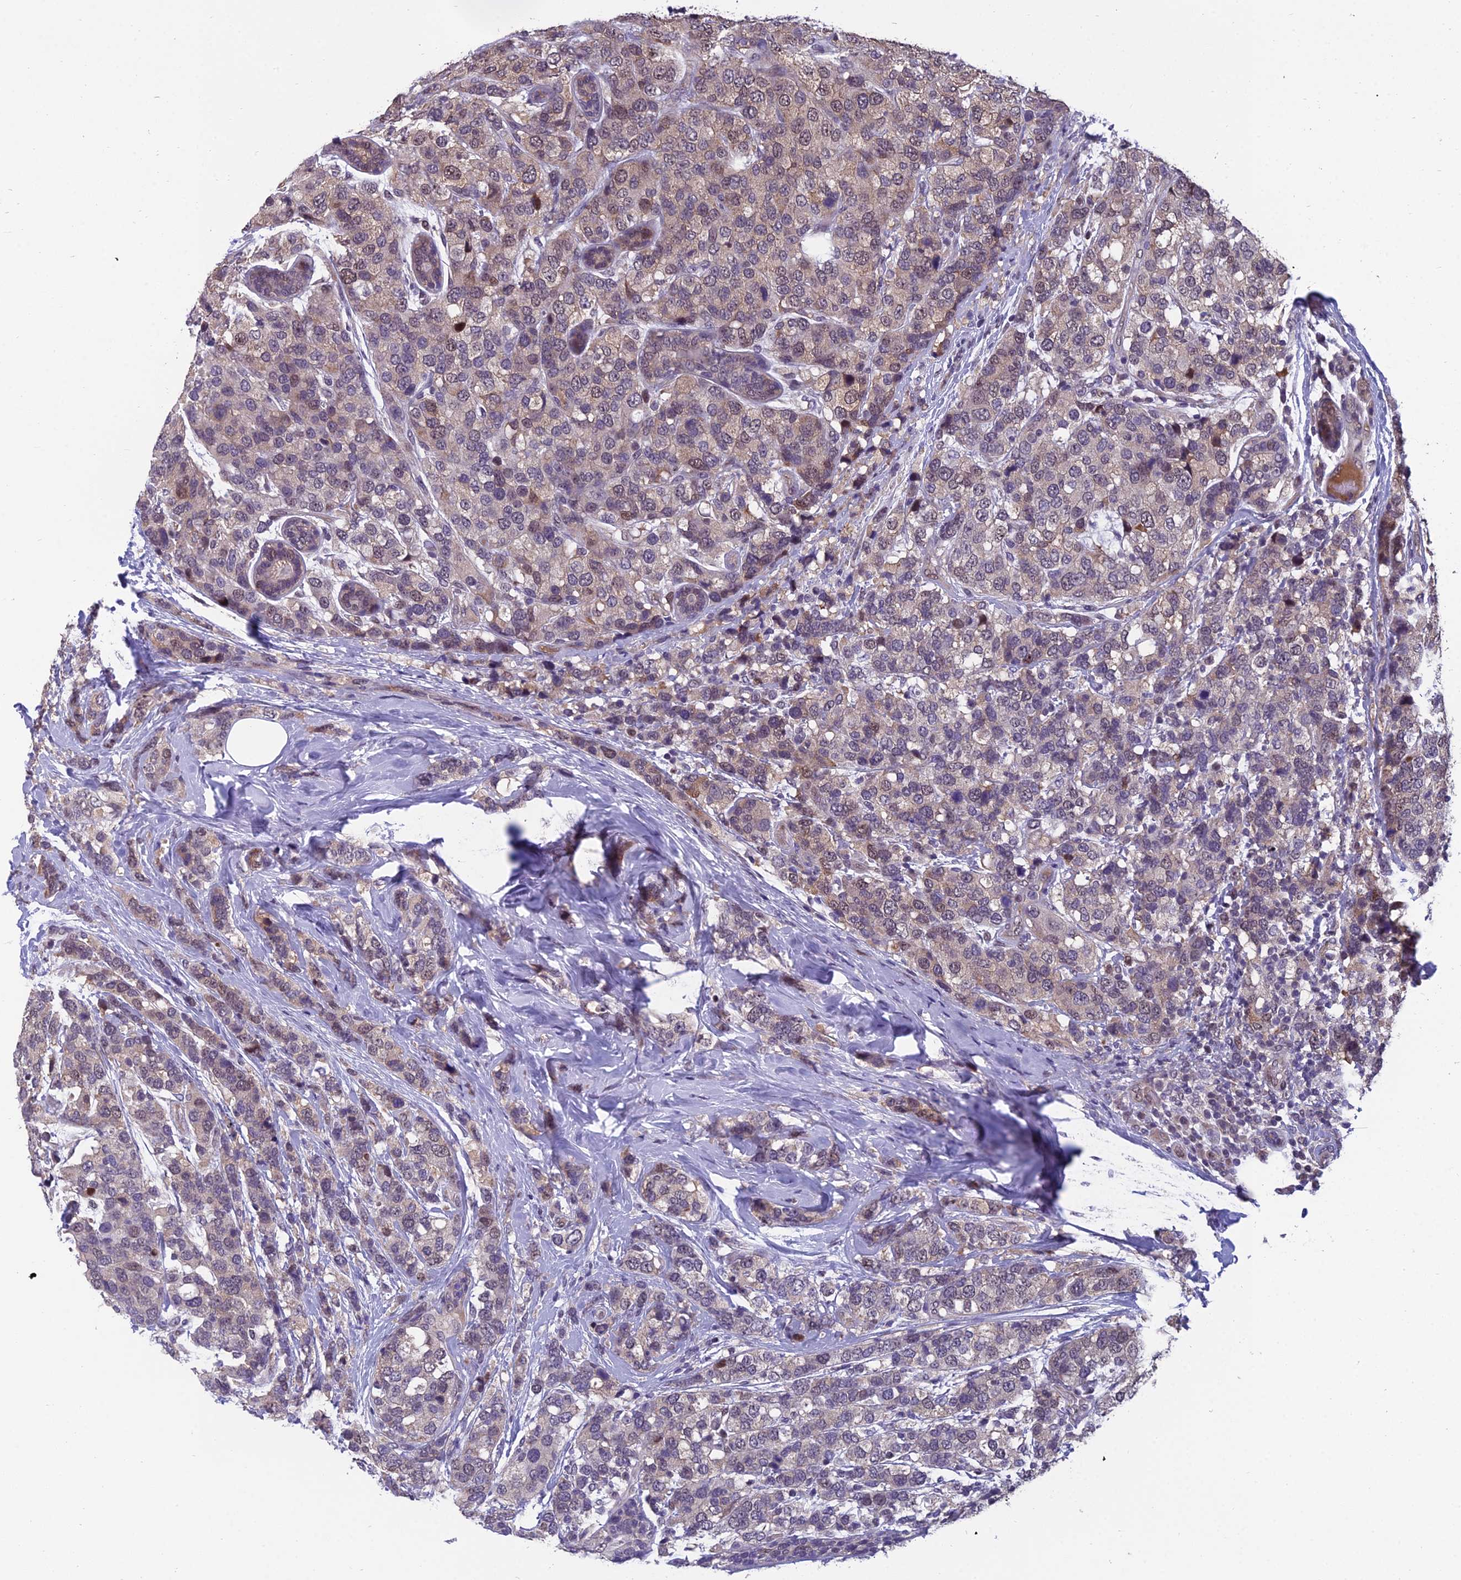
{"staining": {"intensity": "weak", "quantity": "<25%", "location": "cytoplasmic/membranous"}, "tissue": "breast cancer", "cell_type": "Tumor cells", "image_type": "cancer", "snomed": [{"axis": "morphology", "description": "Lobular carcinoma"}, {"axis": "topography", "description": "Breast"}], "caption": "Tumor cells are negative for brown protein staining in lobular carcinoma (breast). (Brightfield microscopy of DAB (3,3'-diaminobenzidine) immunohistochemistry (IHC) at high magnification).", "gene": "GRWD1", "patient": {"sex": "female", "age": 59}}